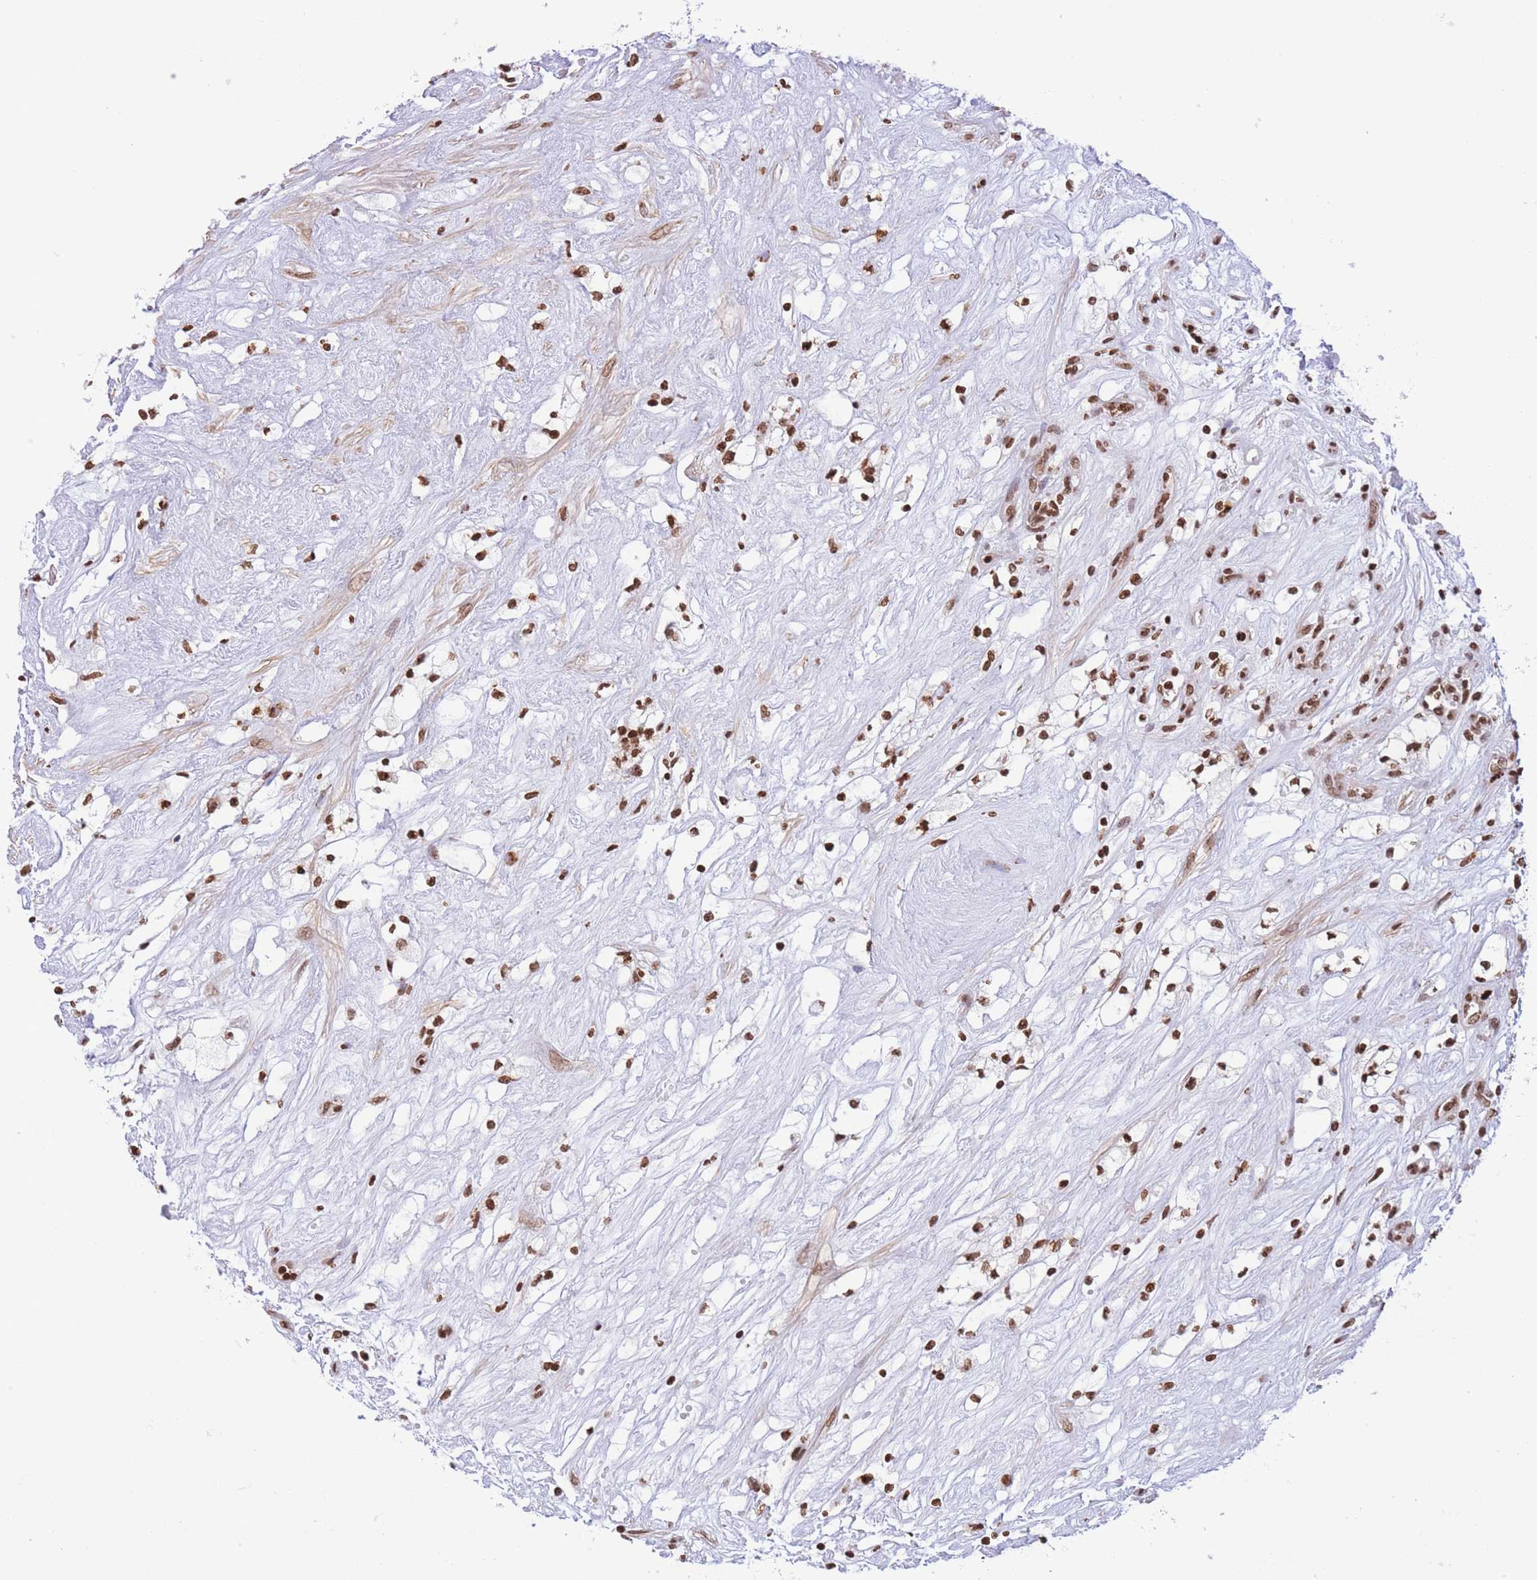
{"staining": {"intensity": "strong", "quantity": ">75%", "location": "nuclear"}, "tissue": "renal cancer", "cell_type": "Tumor cells", "image_type": "cancer", "snomed": [{"axis": "morphology", "description": "Adenocarcinoma, NOS"}, {"axis": "topography", "description": "Kidney"}], "caption": "Tumor cells show strong nuclear expression in about >75% of cells in adenocarcinoma (renal).", "gene": "H2BC11", "patient": {"sex": "male", "age": 59}}